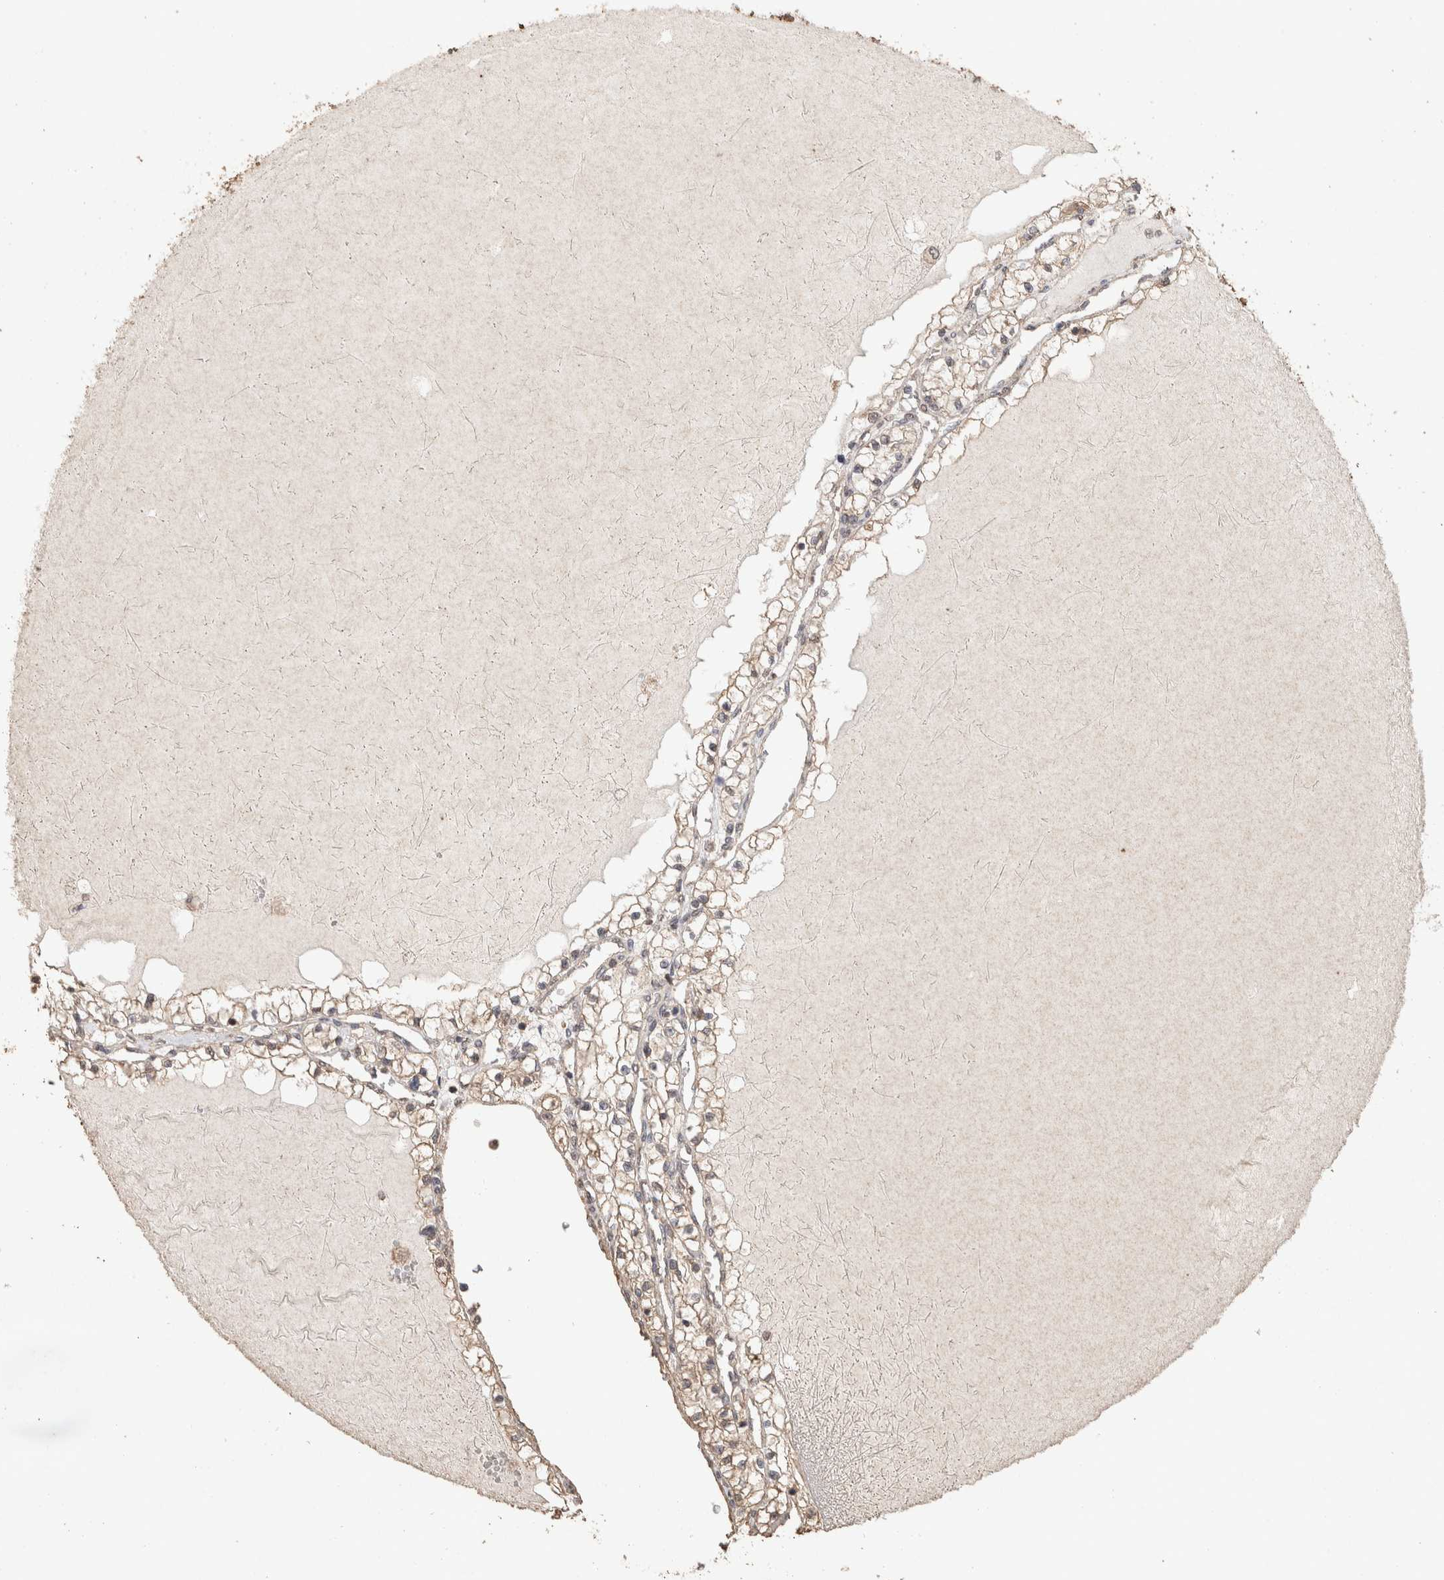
{"staining": {"intensity": "weak", "quantity": ">75%", "location": "cytoplasmic/membranous"}, "tissue": "renal cancer", "cell_type": "Tumor cells", "image_type": "cancer", "snomed": [{"axis": "morphology", "description": "Adenocarcinoma, NOS"}, {"axis": "topography", "description": "Kidney"}], "caption": "This is an image of immunohistochemistry (IHC) staining of renal adenocarcinoma, which shows weak expression in the cytoplasmic/membranous of tumor cells.", "gene": "CX3CL1", "patient": {"sex": "male", "age": 68}}